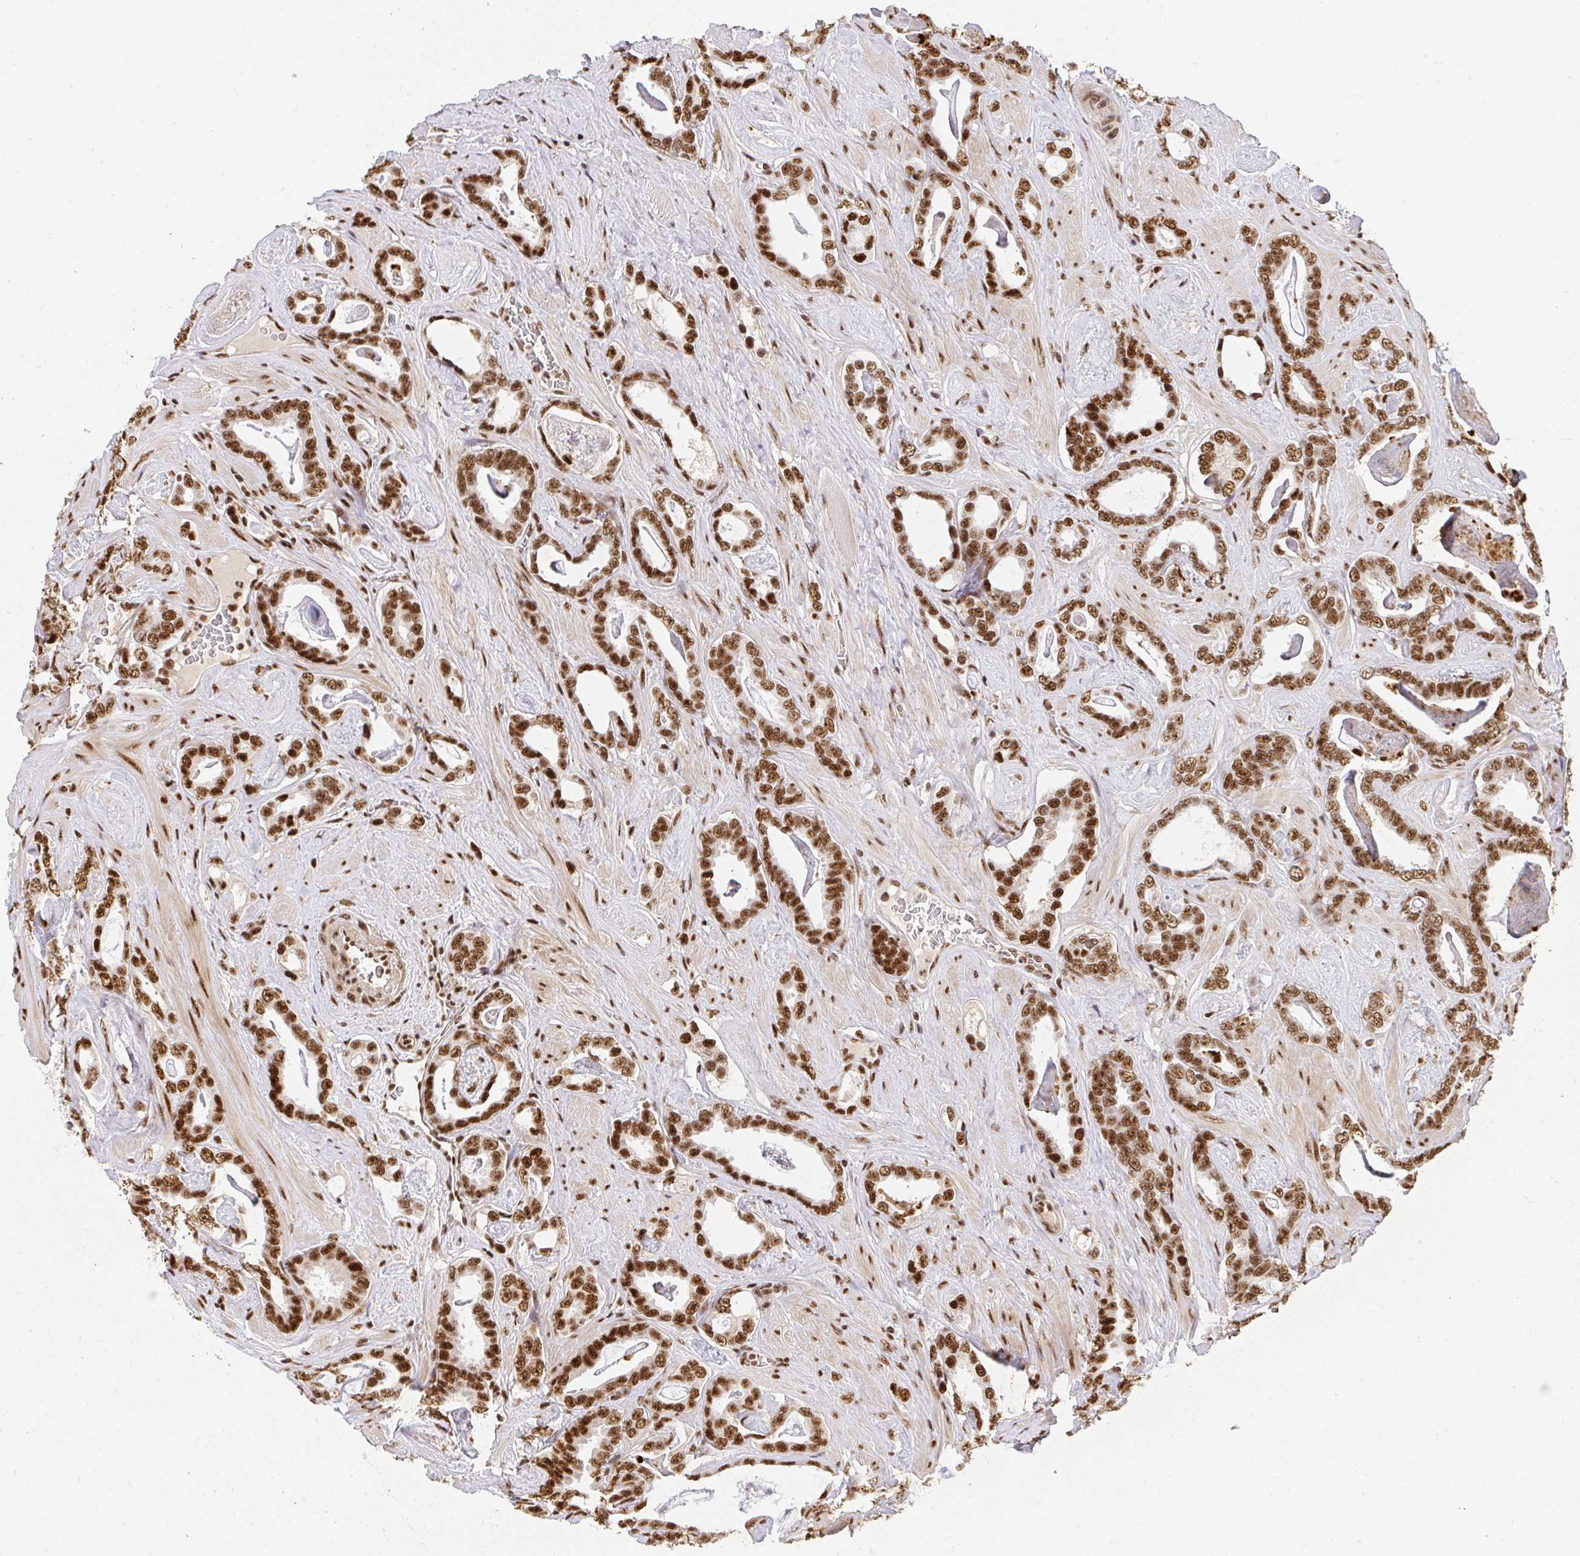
{"staining": {"intensity": "strong", "quantity": ">75%", "location": "nuclear"}, "tissue": "prostate cancer", "cell_type": "Tumor cells", "image_type": "cancer", "snomed": [{"axis": "morphology", "description": "Adenocarcinoma, High grade"}, {"axis": "topography", "description": "Prostate"}], "caption": "An IHC histopathology image of tumor tissue is shown. Protein staining in brown labels strong nuclear positivity in prostate cancer (adenocarcinoma (high-grade)) within tumor cells. (DAB = brown stain, brightfield microscopy at high magnification).", "gene": "U2AF1", "patient": {"sex": "male", "age": 63}}